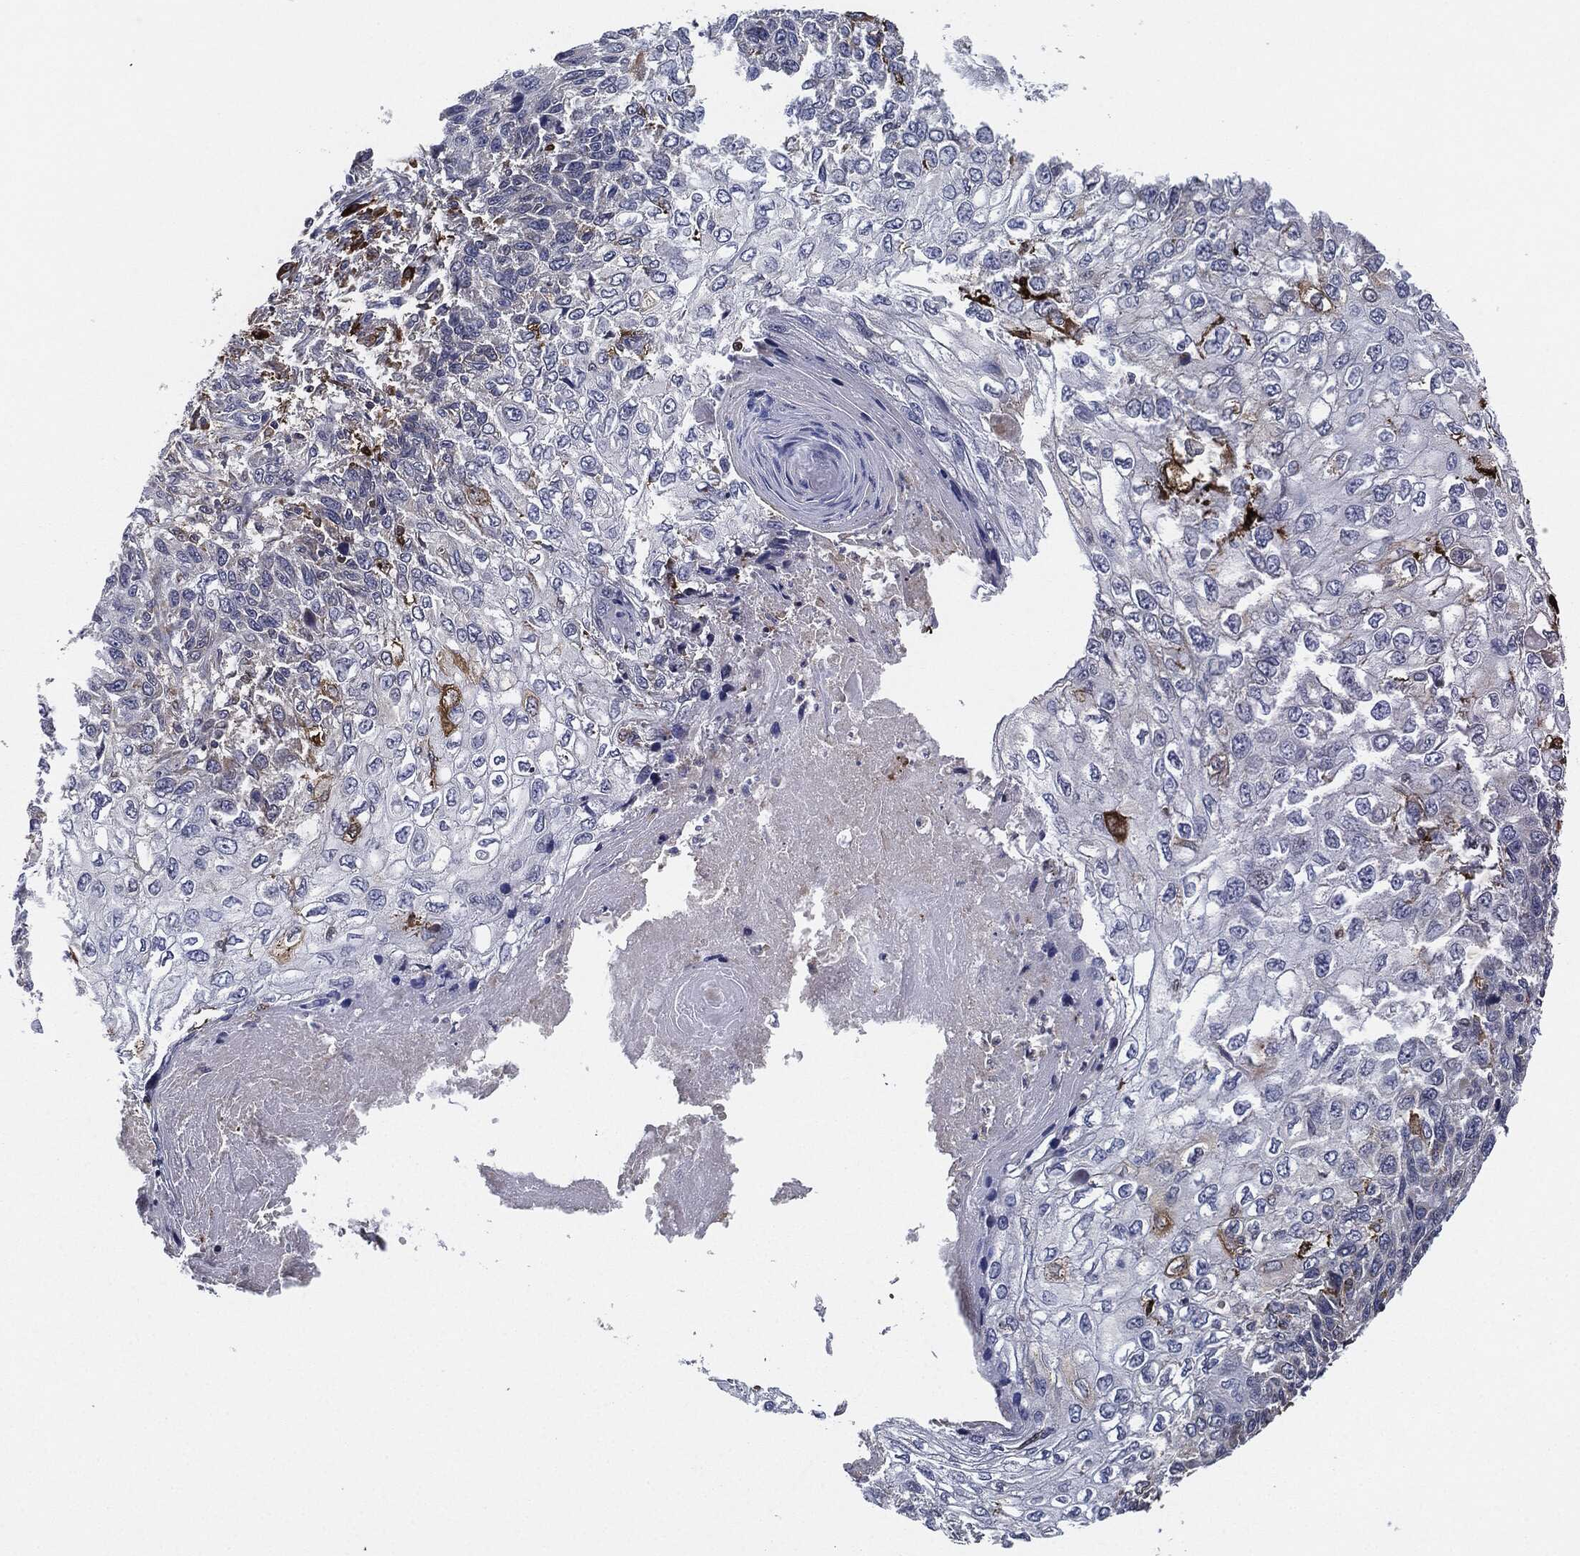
{"staining": {"intensity": "negative", "quantity": "none", "location": "none"}, "tissue": "skin cancer", "cell_type": "Tumor cells", "image_type": "cancer", "snomed": [{"axis": "morphology", "description": "Squamous cell carcinoma, NOS"}, {"axis": "topography", "description": "Skin"}], "caption": "The histopathology image exhibits no significant positivity in tumor cells of skin cancer (squamous cell carcinoma).", "gene": "TMEM11", "patient": {"sex": "male", "age": 92}}